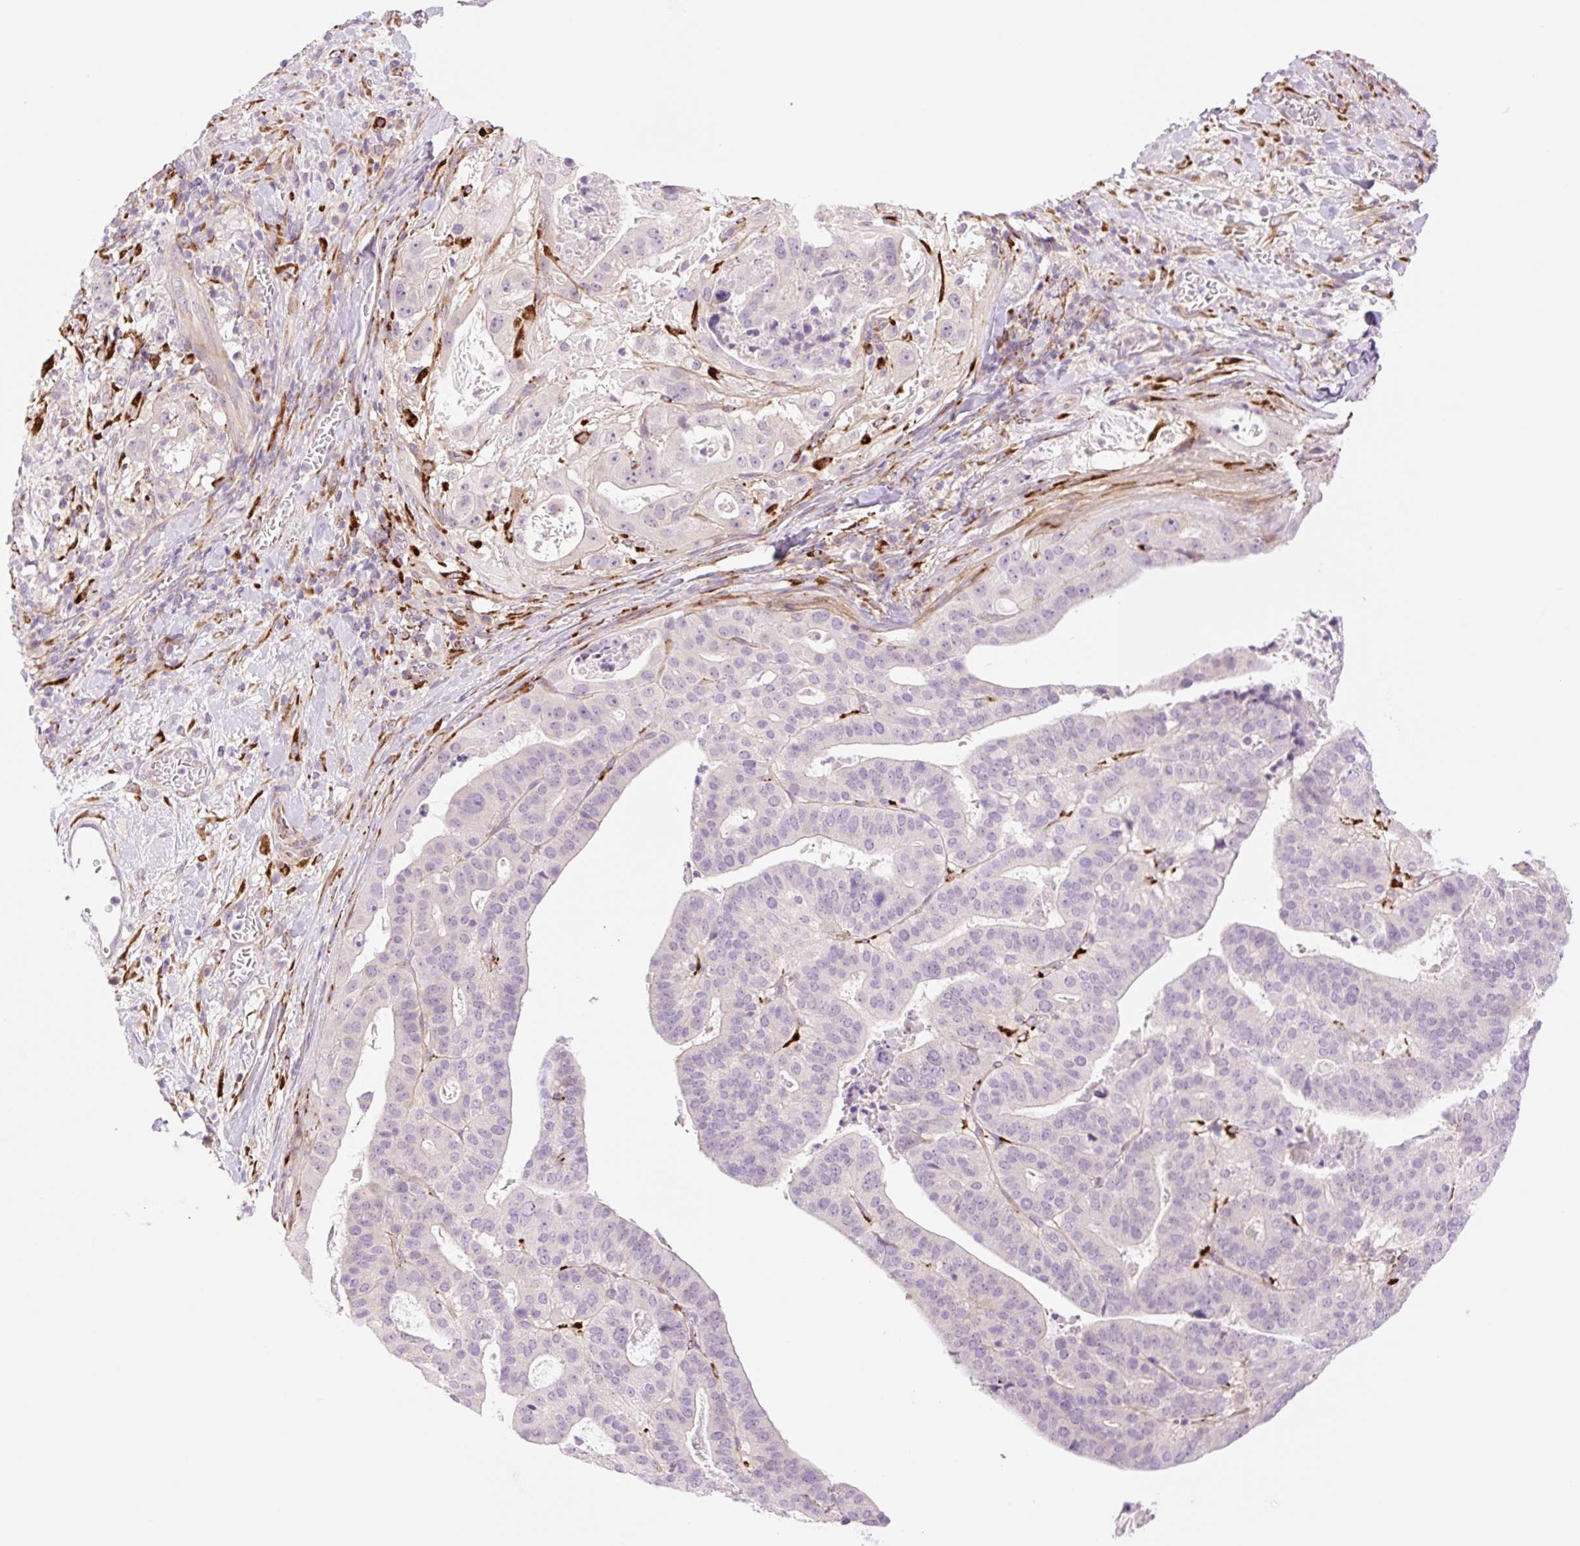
{"staining": {"intensity": "negative", "quantity": "none", "location": "none"}, "tissue": "stomach cancer", "cell_type": "Tumor cells", "image_type": "cancer", "snomed": [{"axis": "morphology", "description": "Adenocarcinoma, NOS"}, {"axis": "topography", "description": "Stomach"}], "caption": "Immunohistochemistry (IHC) photomicrograph of human adenocarcinoma (stomach) stained for a protein (brown), which exhibits no positivity in tumor cells. The staining was performed using DAB to visualize the protein expression in brown, while the nuclei were stained in blue with hematoxylin (Magnification: 20x).", "gene": "COL5A1", "patient": {"sex": "male", "age": 48}}